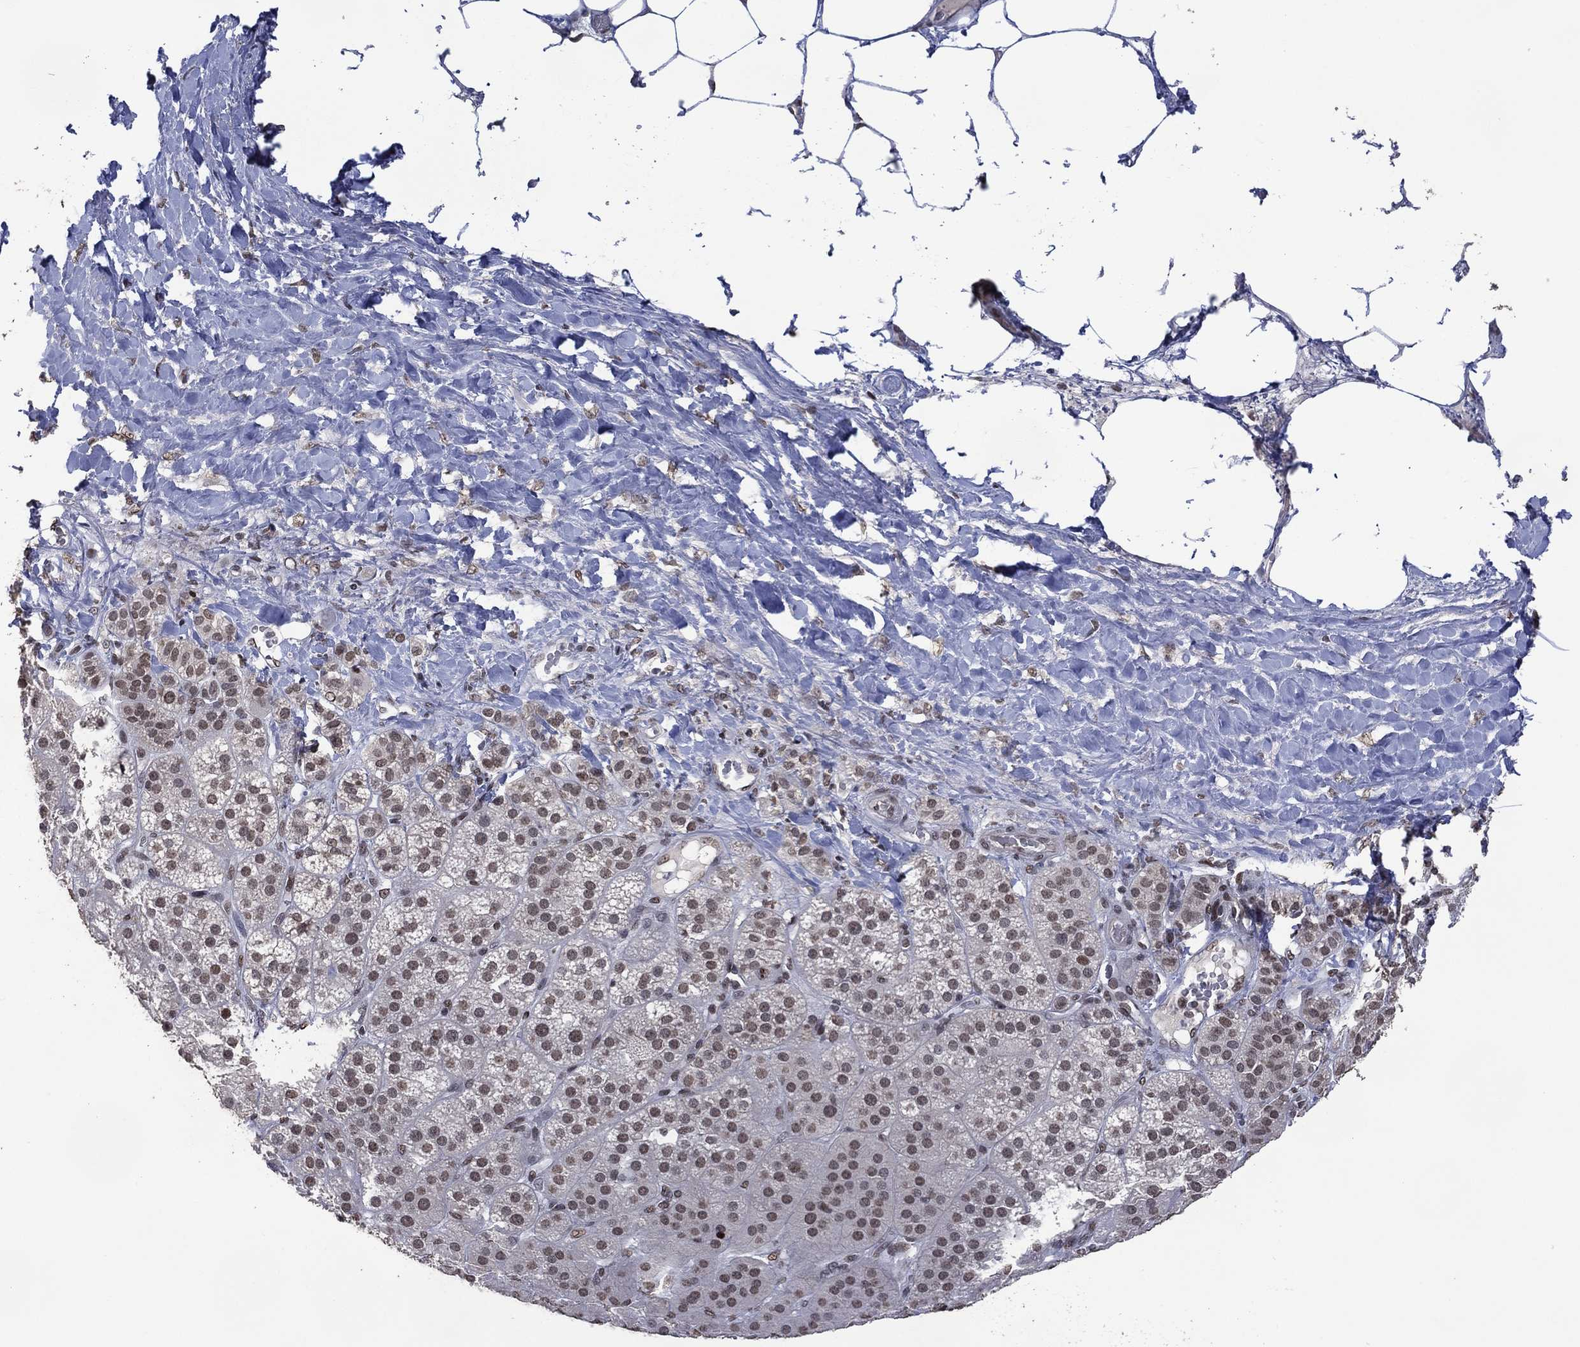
{"staining": {"intensity": "weak", "quantity": "25%-75%", "location": "nuclear"}, "tissue": "adrenal gland", "cell_type": "Glandular cells", "image_type": "normal", "snomed": [{"axis": "morphology", "description": "Normal tissue, NOS"}, {"axis": "topography", "description": "Adrenal gland"}], "caption": "Protein expression analysis of benign adrenal gland reveals weak nuclear positivity in approximately 25%-75% of glandular cells.", "gene": "EHMT1", "patient": {"sex": "male", "age": 57}}